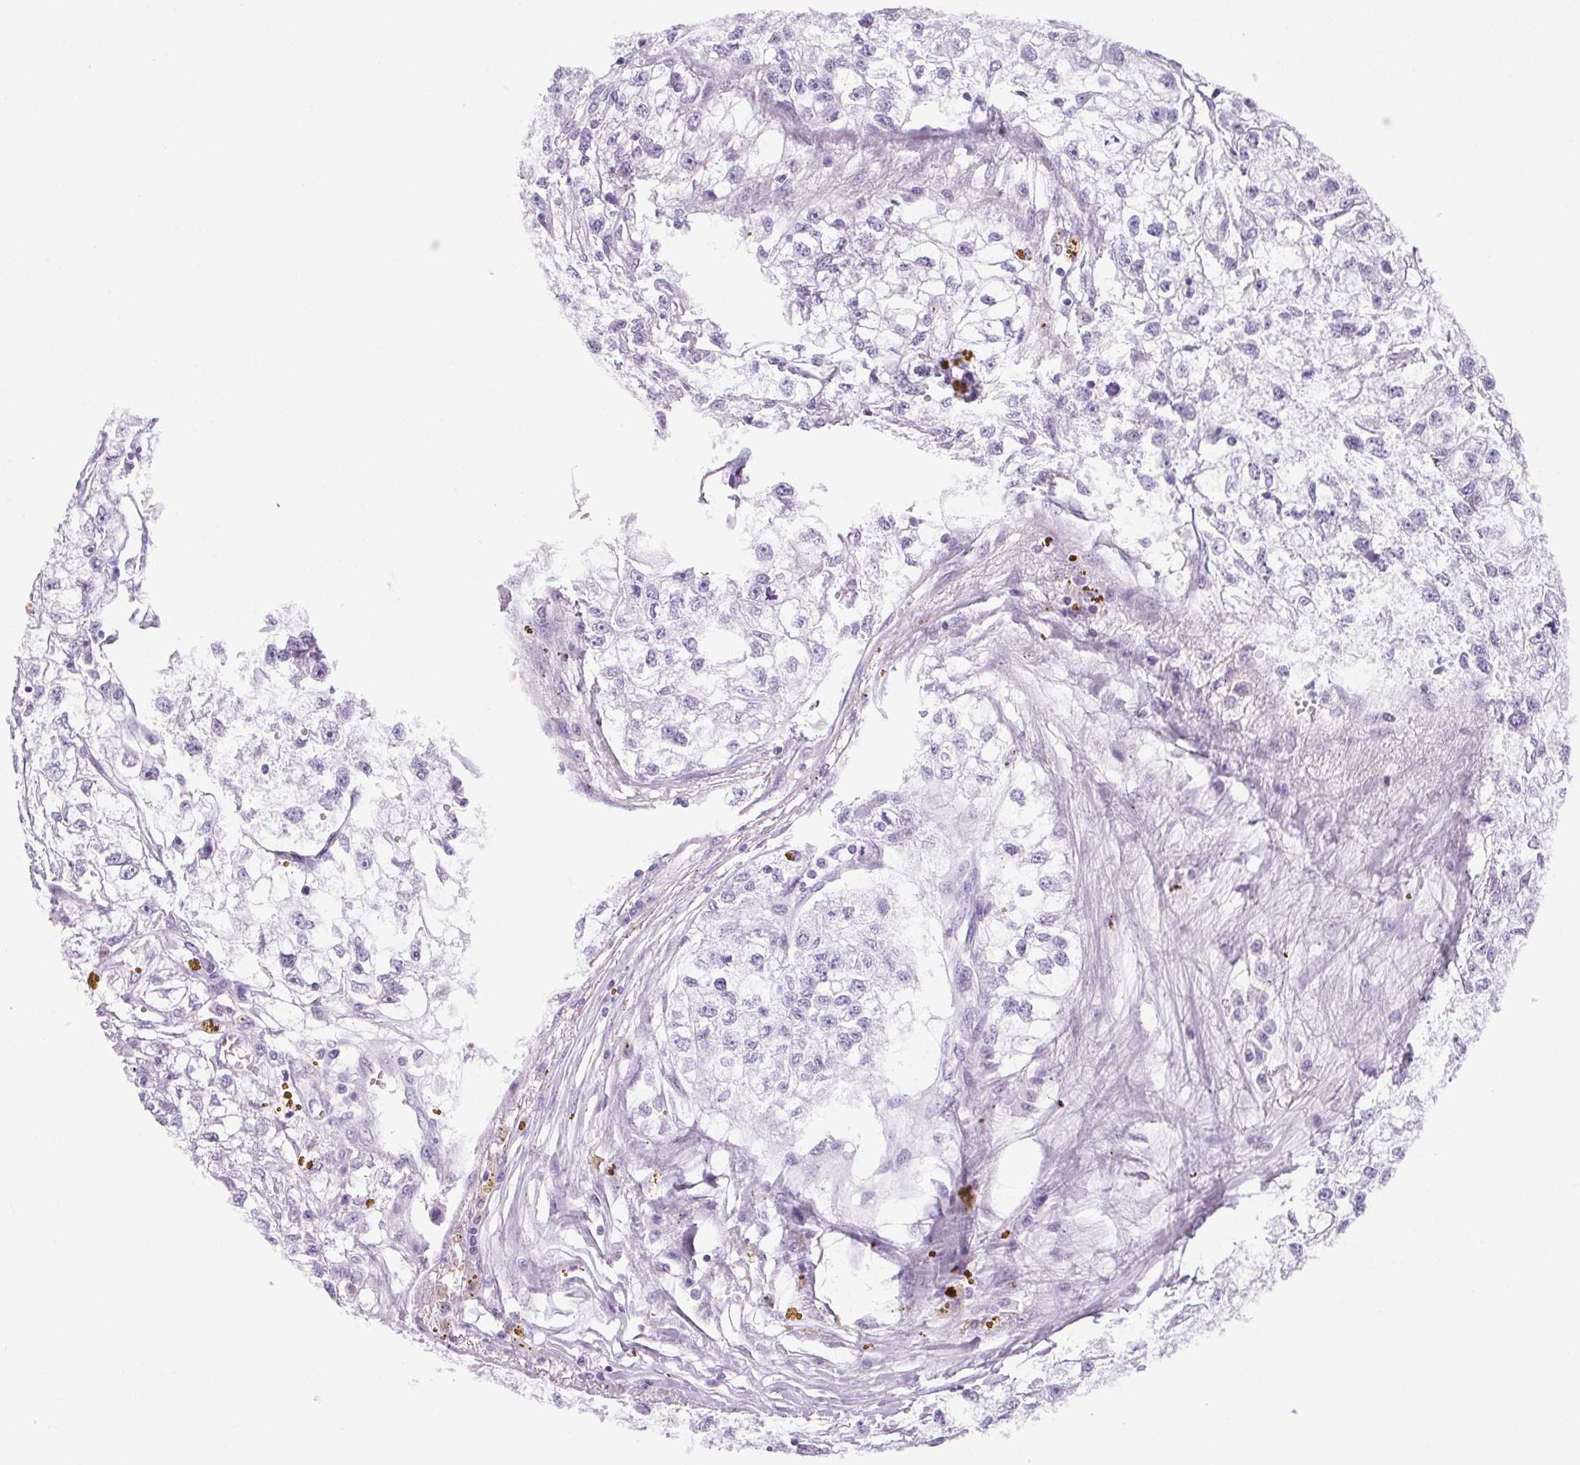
{"staining": {"intensity": "negative", "quantity": "none", "location": "none"}, "tissue": "renal cancer", "cell_type": "Tumor cells", "image_type": "cancer", "snomed": [{"axis": "morphology", "description": "Adenocarcinoma, NOS"}, {"axis": "topography", "description": "Kidney"}], "caption": "This is an IHC micrograph of renal cancer. There is no staining in tumor cells.", "gene": "TMEM175", "patient": {"sex": "male", "age": 56}}